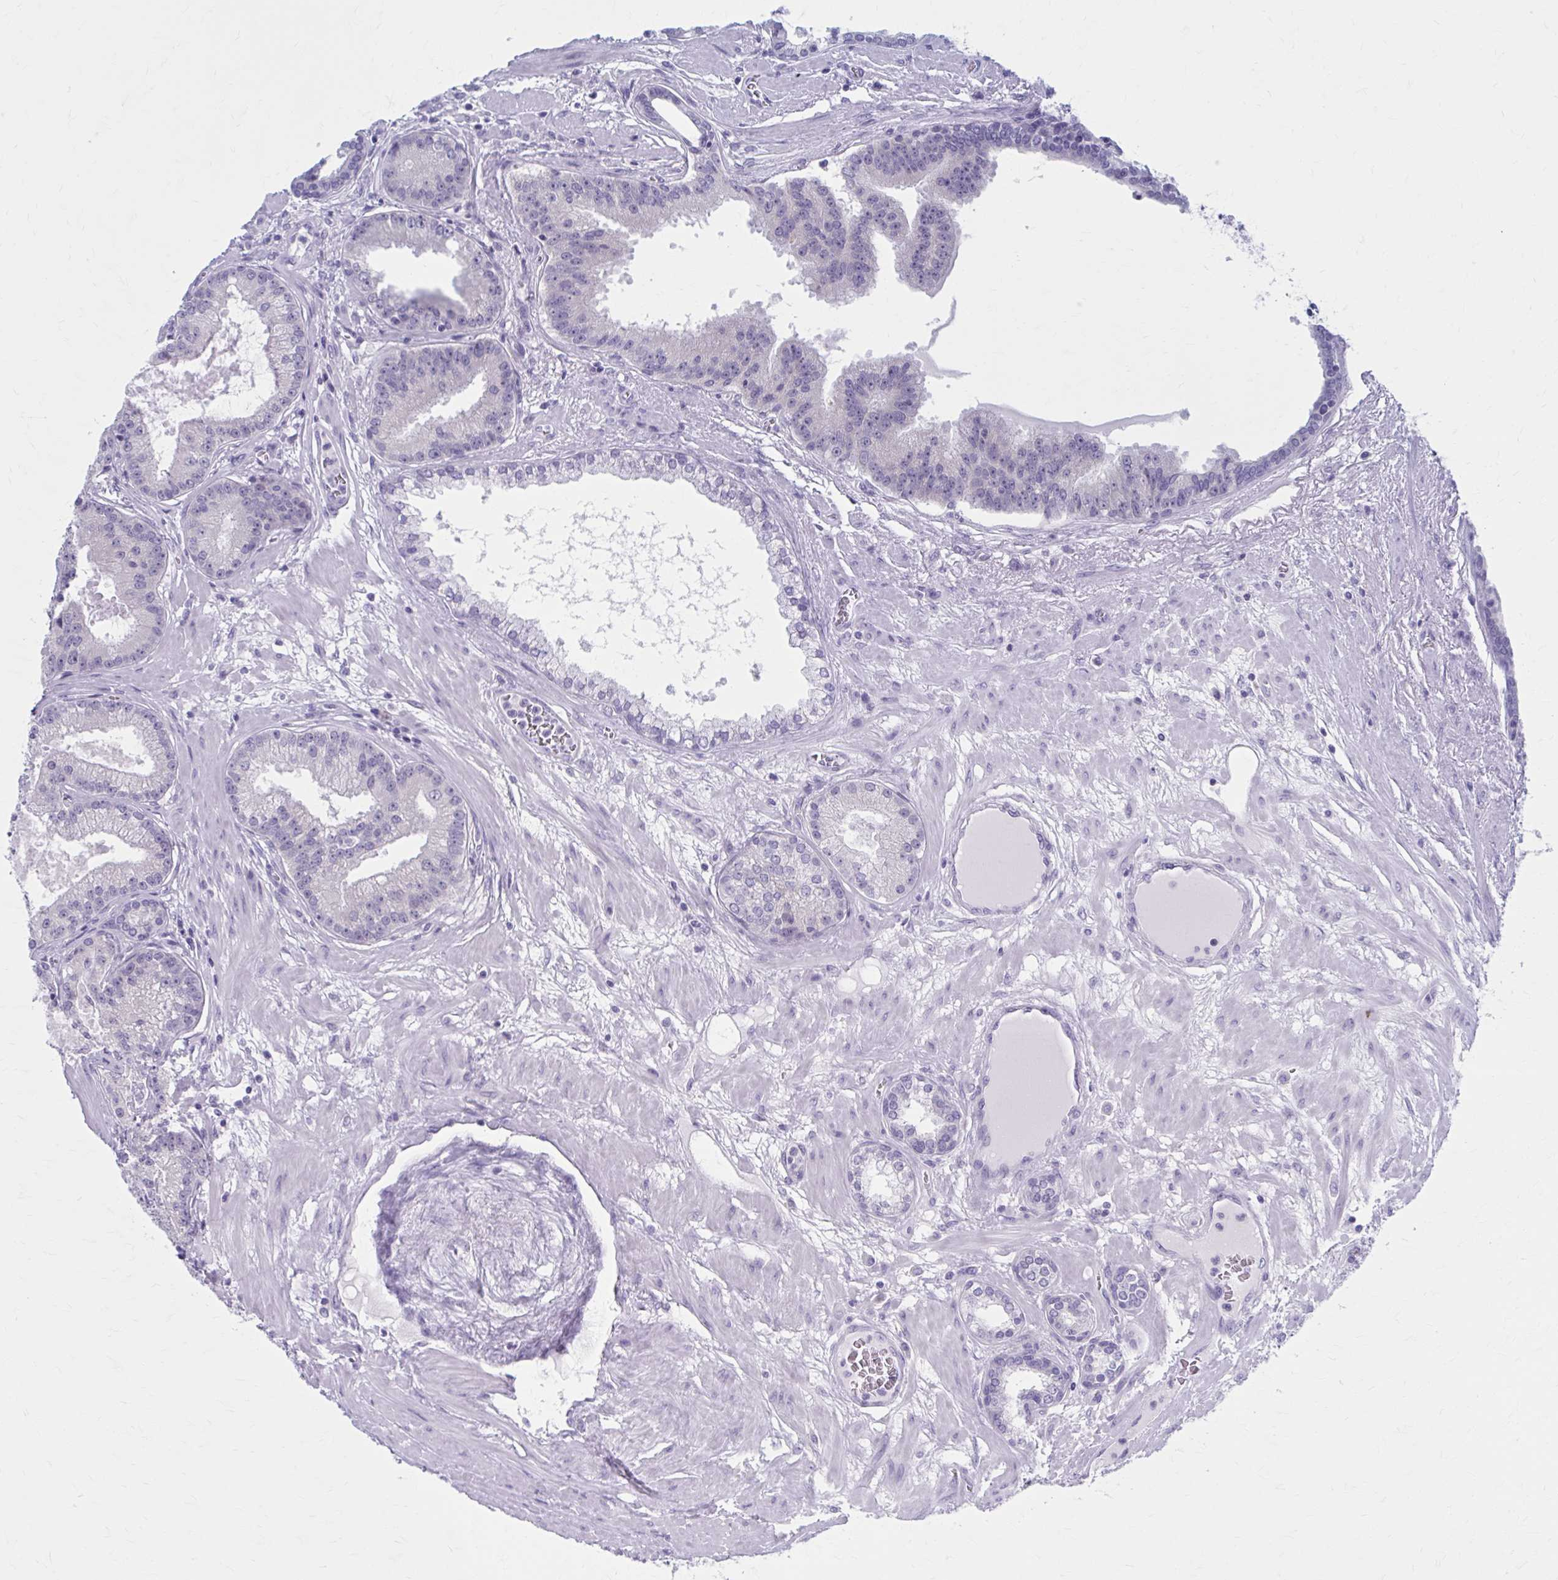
{"staining": {"intensity": "negative", "quantity": "none", "location": "none"}, "tissue": "prostate cancer", "cell_type": "Tumor cells", "image_type": "cancer", "snomed": [{"axis": "morphology", "description": "Adenocarcinoma, High grade"}, {"axis": "topography", "description": "Prostate"}], "caption": "High magnification brightfield microscopy of prostate cancer stained with DAB (brown) and counterstained with hematoxylin (blue): tumor cells show no significant expression.", "gene": "CCDC105", "patient": {"sex": "male", "age": 65}}